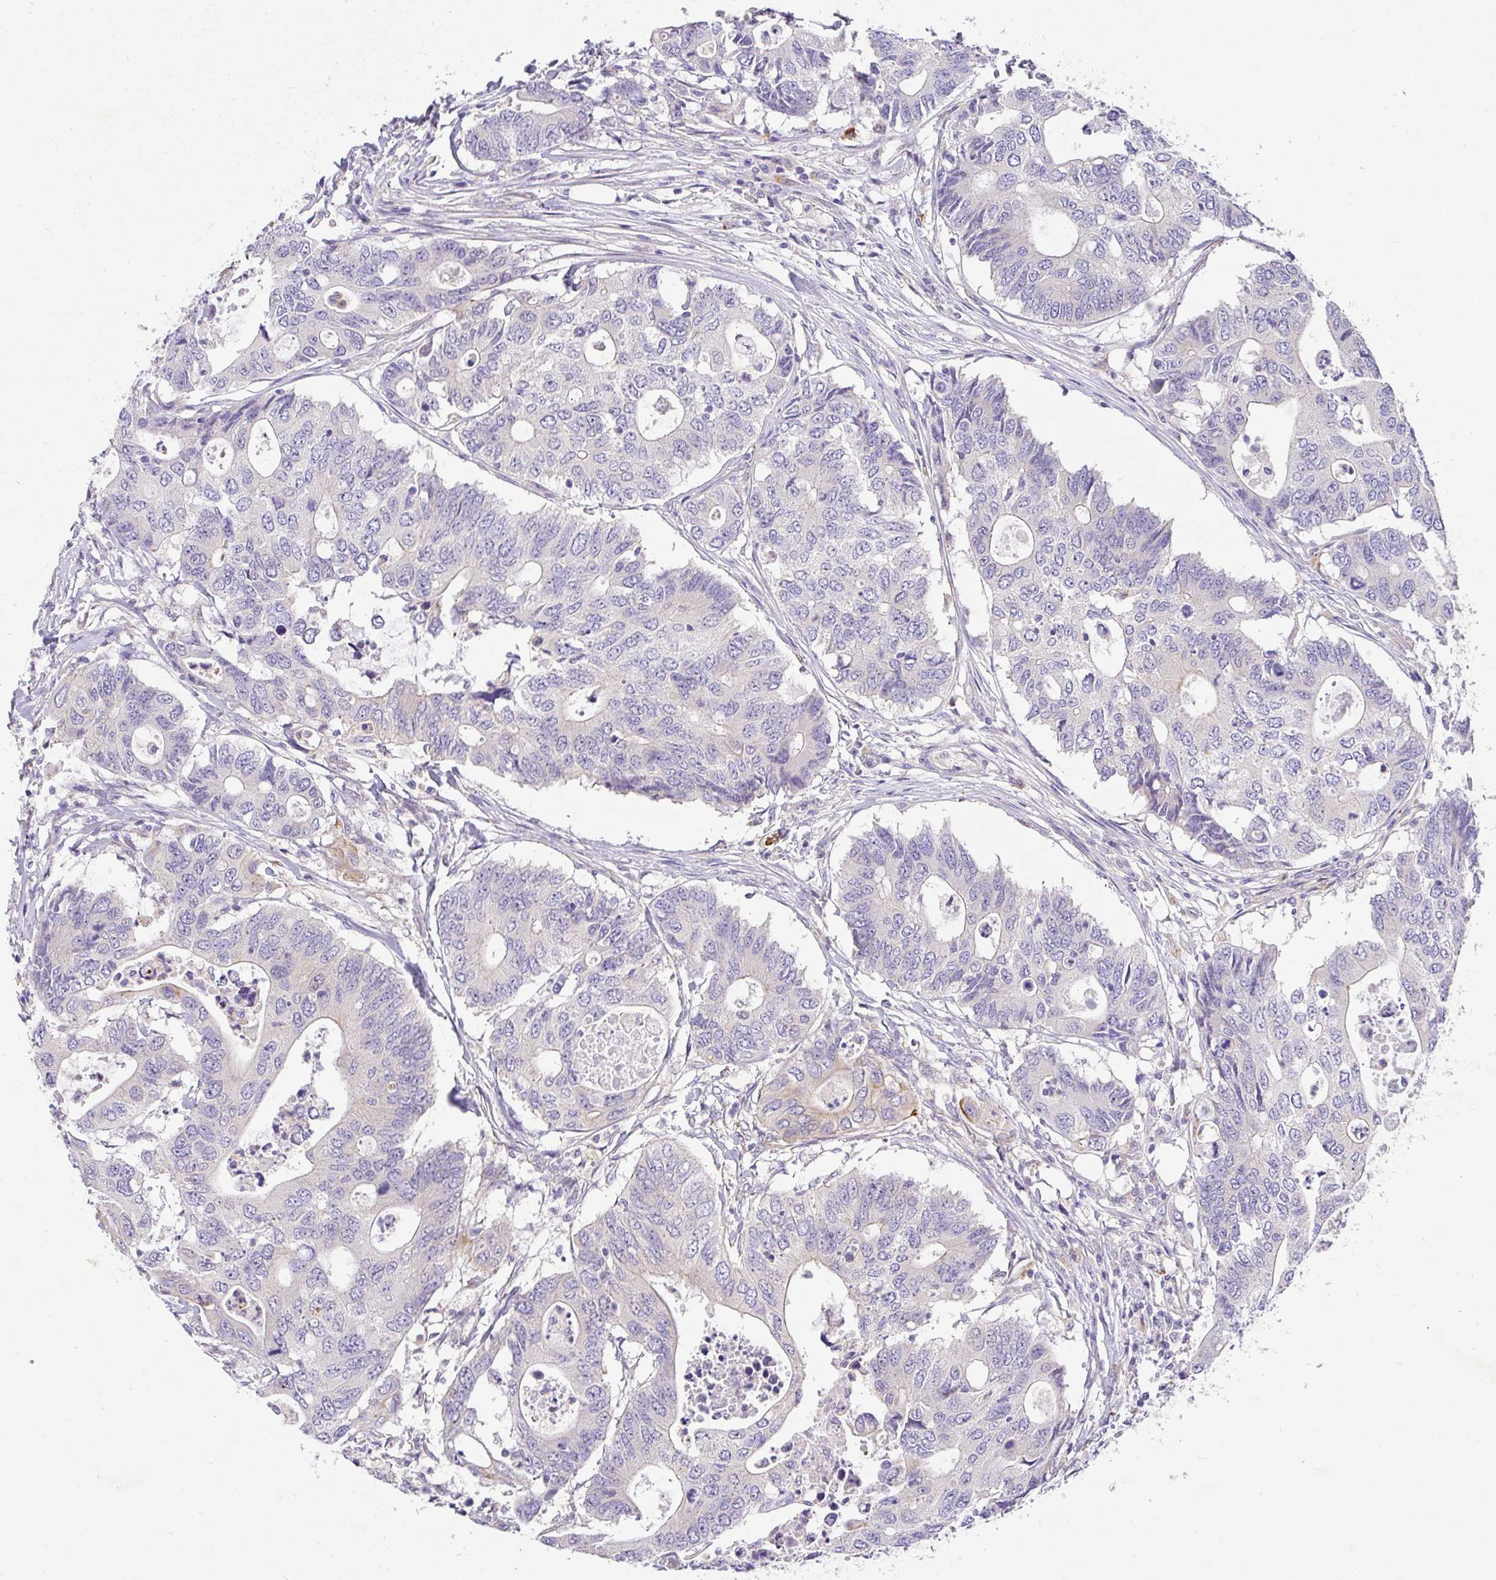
{"staining": {"intensity": "negative", "quantity": "none", "location": "none"}, "tissue": "colorectal cancer", "cell_type": "Tumor cells", "image_type": "cancer", "snomed": [{"axis": "morphology", "description": "Adenocarcinoma, NOS"}, {"axis": "topography", "description": "Colon"}], "caption": "Tumor cells show no significant protein staining in colorectal adenocarcinoma.", "gene": "EPN3", "patient": {"sex": "male", "age": 71}}